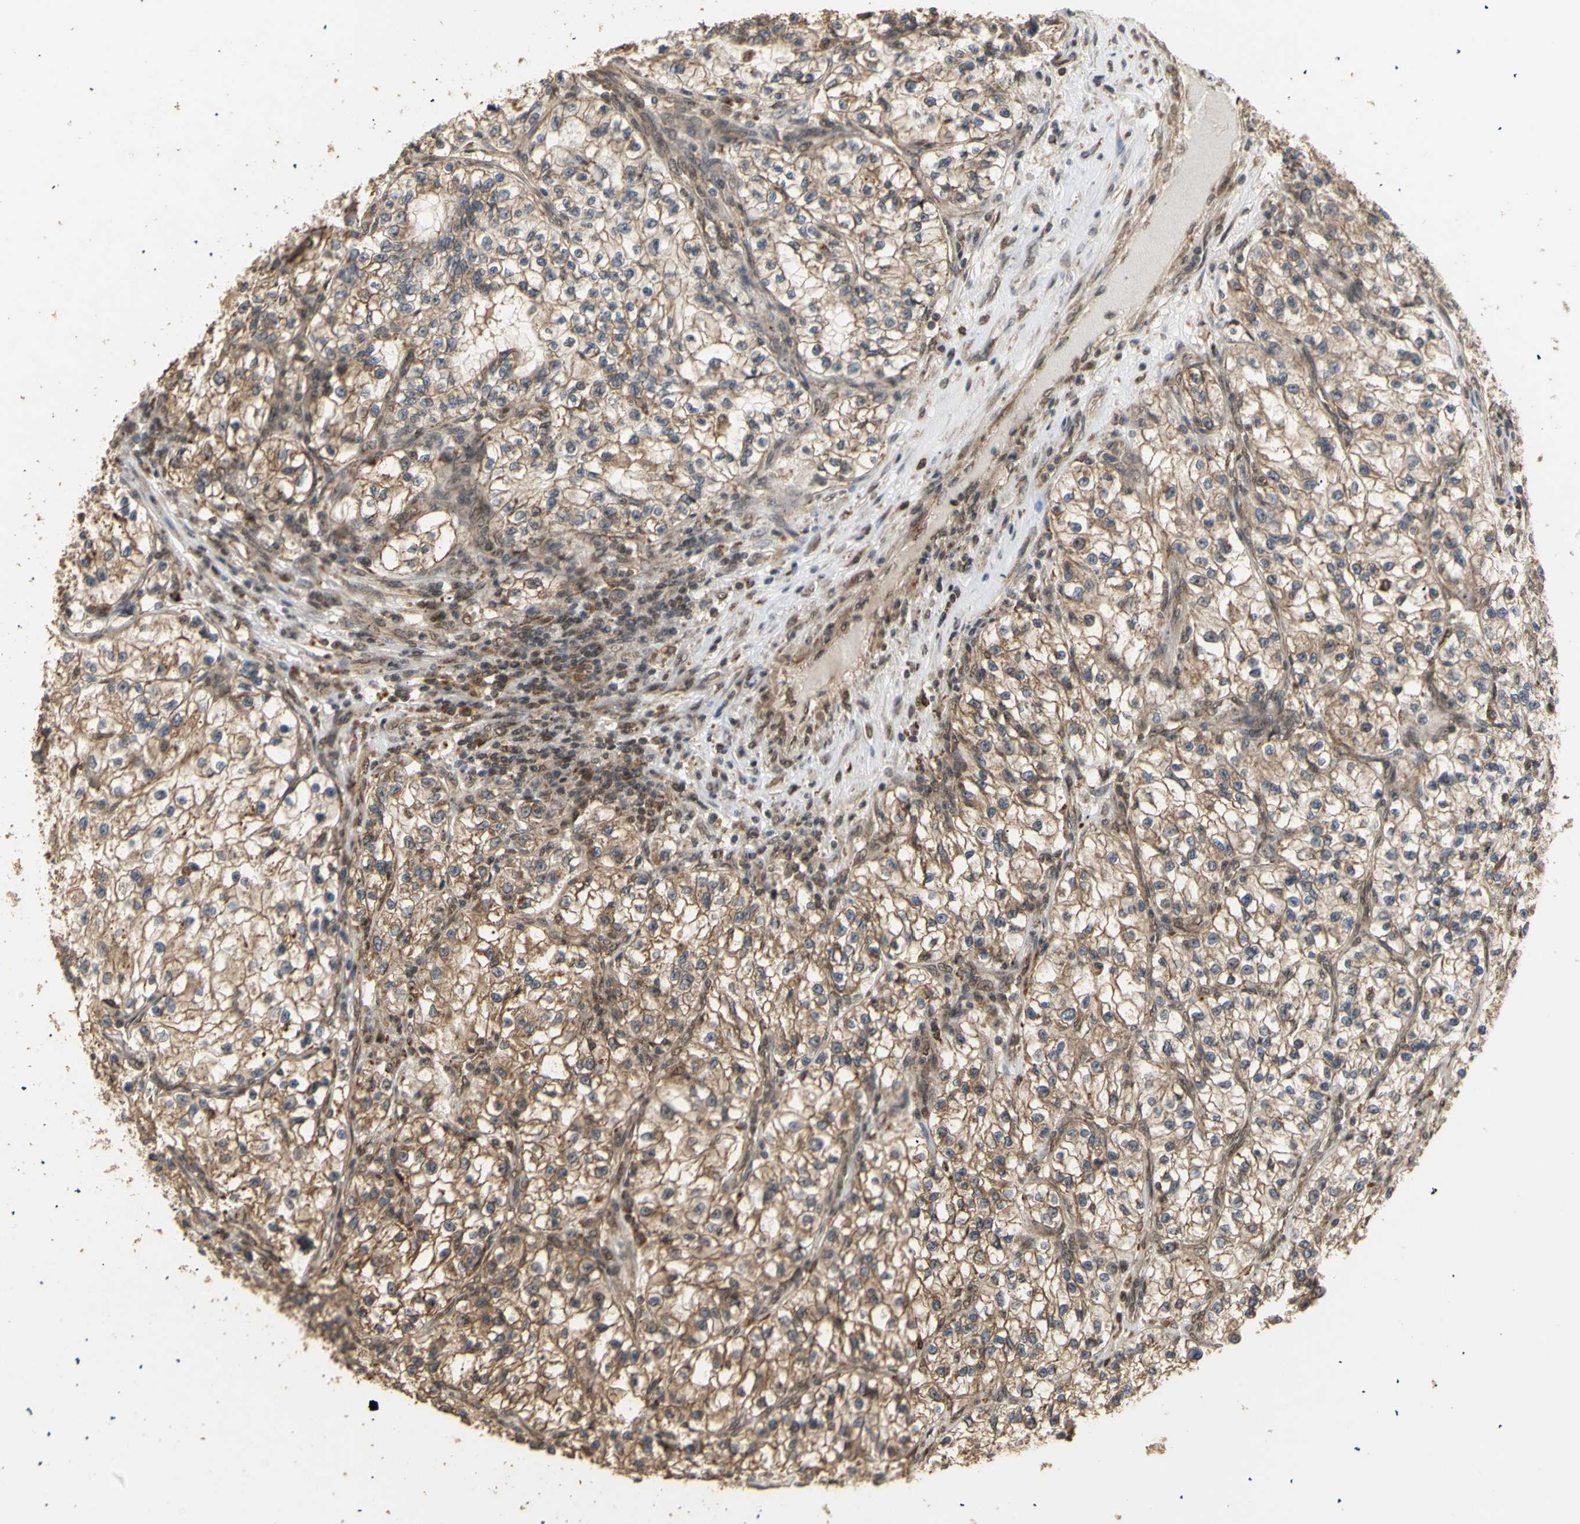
{"staining": {"intensity": "moderate", "quantity": ">75%", "location": "cytoplasmic/membranous"}, "tissue": "renal cancer", "cell_type": "Tumor cells", "image_type": "cancer", "snomed": [{"axis": "morphology", "description": "Adenocarcinoma, NOS"}, {"axis": "topography", "description": "Kidney"}], "caption": "This photomicrograph displays IHC staining of renal cancer (adenocarcinoma), with medium moderate cytoplasmic/membranous expression in about >75% of tumor cells.", "gene": "GTF2E2", "patient": {"sex": "female", "age": 57}}